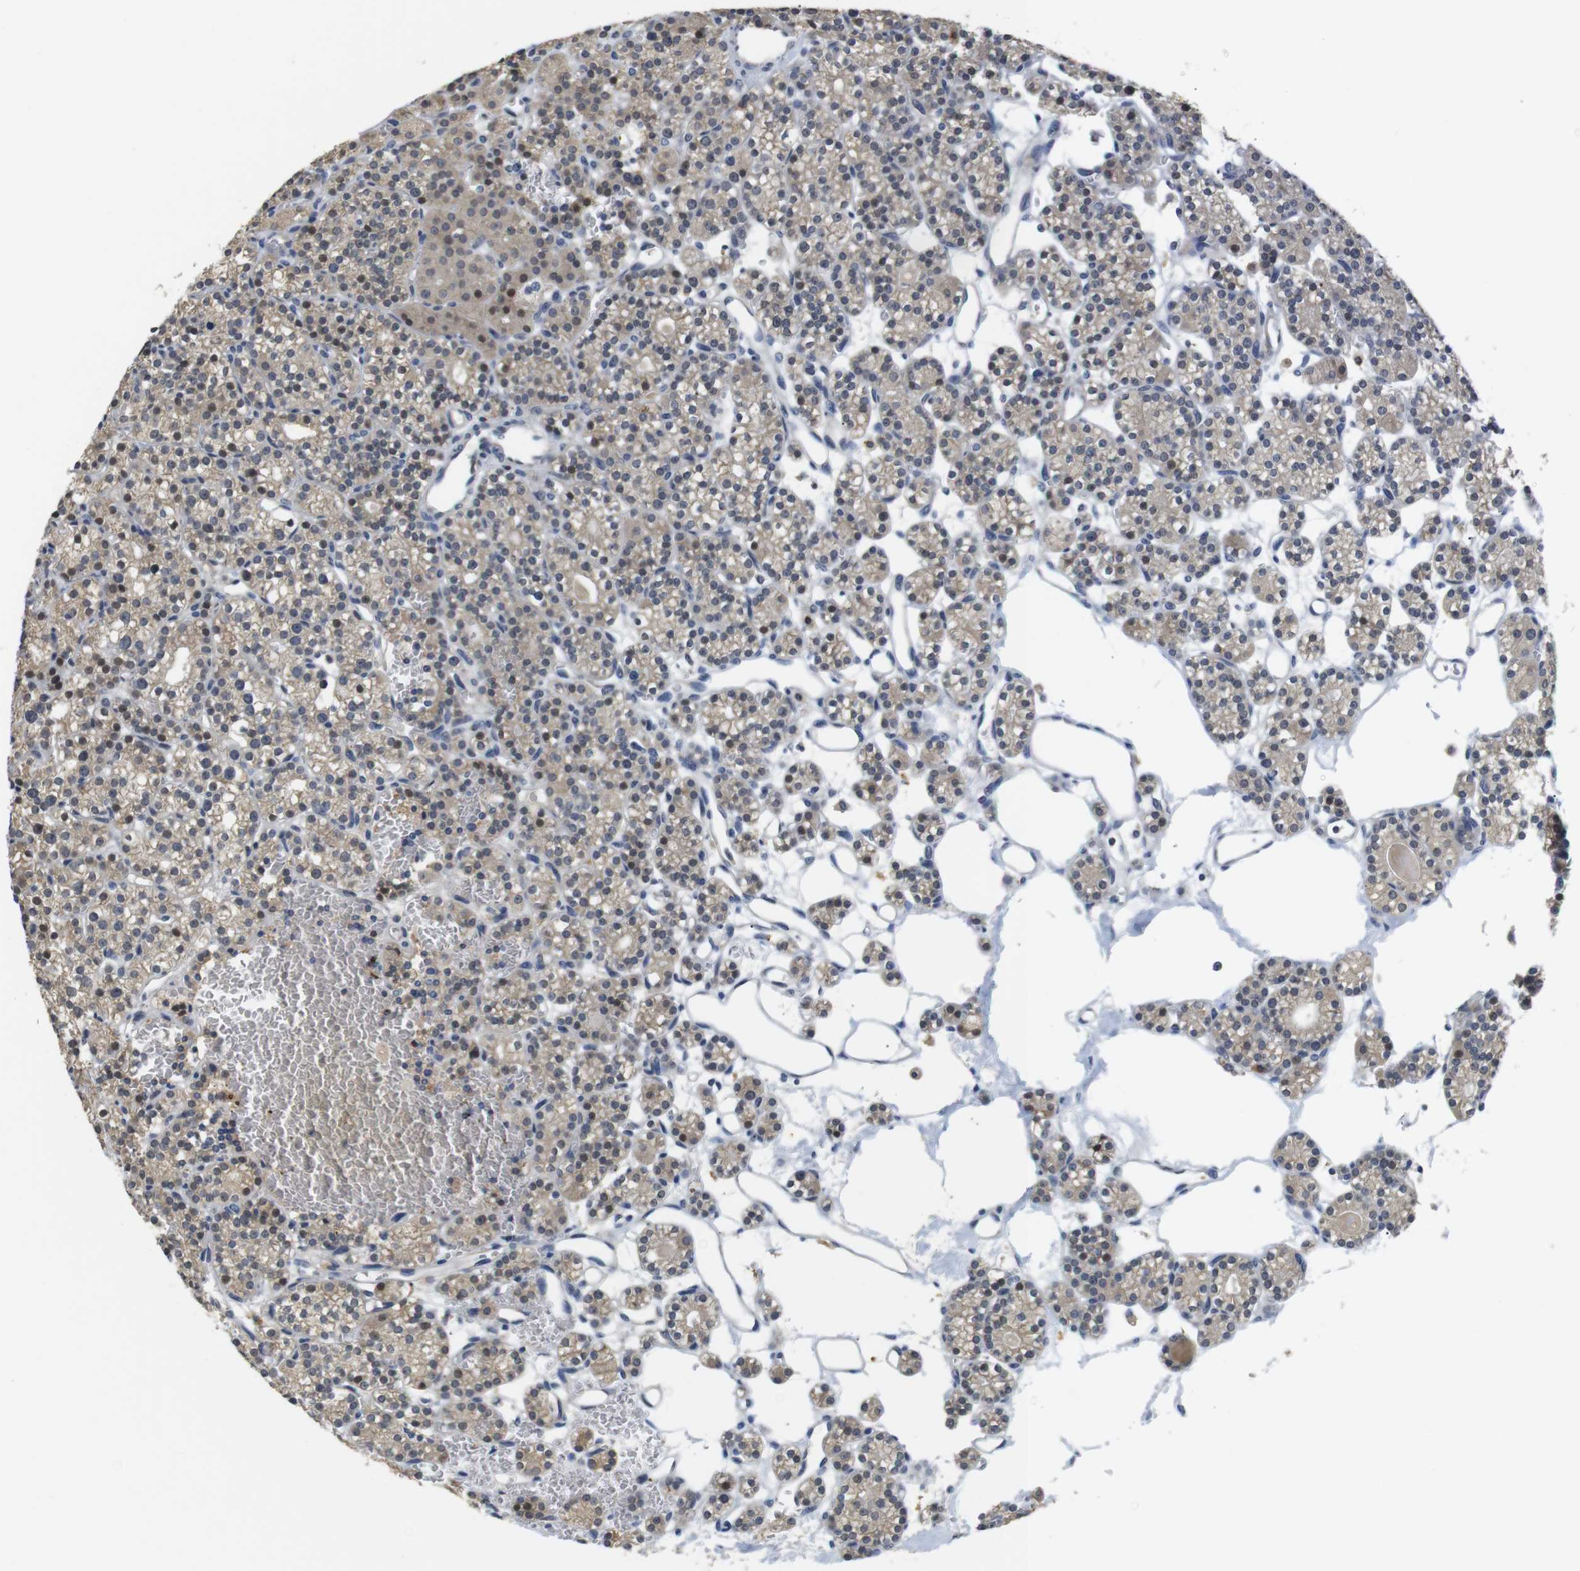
{"staining": {"intensity": "weak", "quantity": ">75%", "location": "cytoplasmic/membranous,nuclear"}, "tissue": "parathyroid gland", "cell_type": "Glandular cells", "image_type": "normal", "snomed": [{"axis": "morphology", "description": "Normal tissue, NOS"}, {"axis": "topography", "description": "Parathyroid gland"}], "caption": "The image reveals staining of benign parathyroid gland, revealing weak cytoplasmic/membranous,nuclear protein positivity (brown color) within glandular cells.", "gene": "FNTA", "patient": {"sex": "female", "age": 64}}